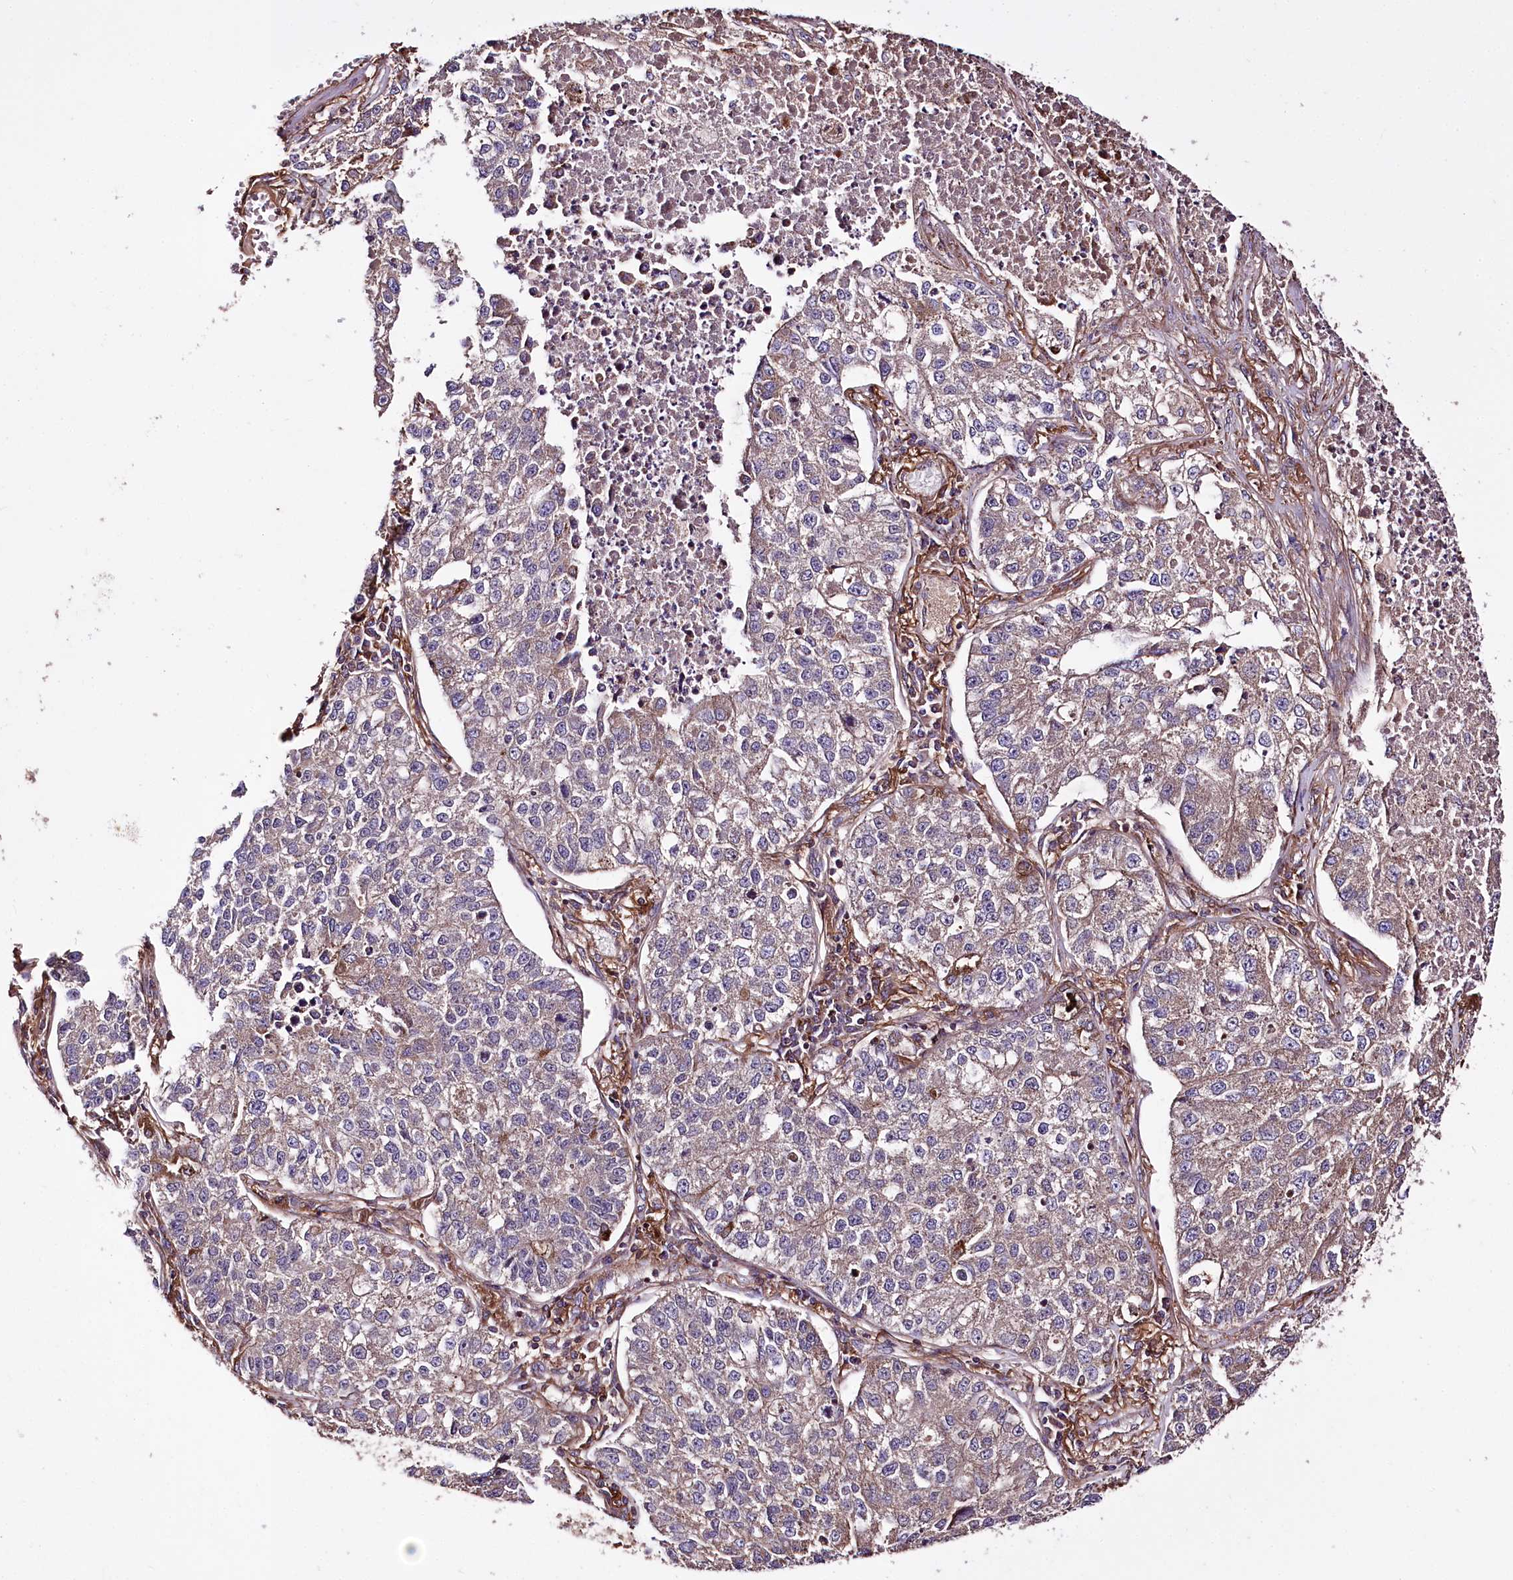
{"staining": {"intensity": "weak", "quantity": "25%-75%", "location": "cytoplasmic/membranous"}, "tissue": "lung cancer", "cell_type": "Tumor cells", "image_type": "cancer", "snomed": [{"axis": "morphology", "description": "Adenocarcinoma, NOS"}, {"axis": "topography", "description": "Lung"}], "caption": "IHC of lung cancer (adenocarcinoma) exhibits low levels of weak cytoplasmic/membranous expression in about 25%-75% of tumor cells. Using DAB (3,3'-diaminobenzidine) (brown) and hematoxylin (blue) stains, captured at high magnification using brightfield microscopy.", "gene": "WWC1", "patient": {"sex": "male", "age": 49}}